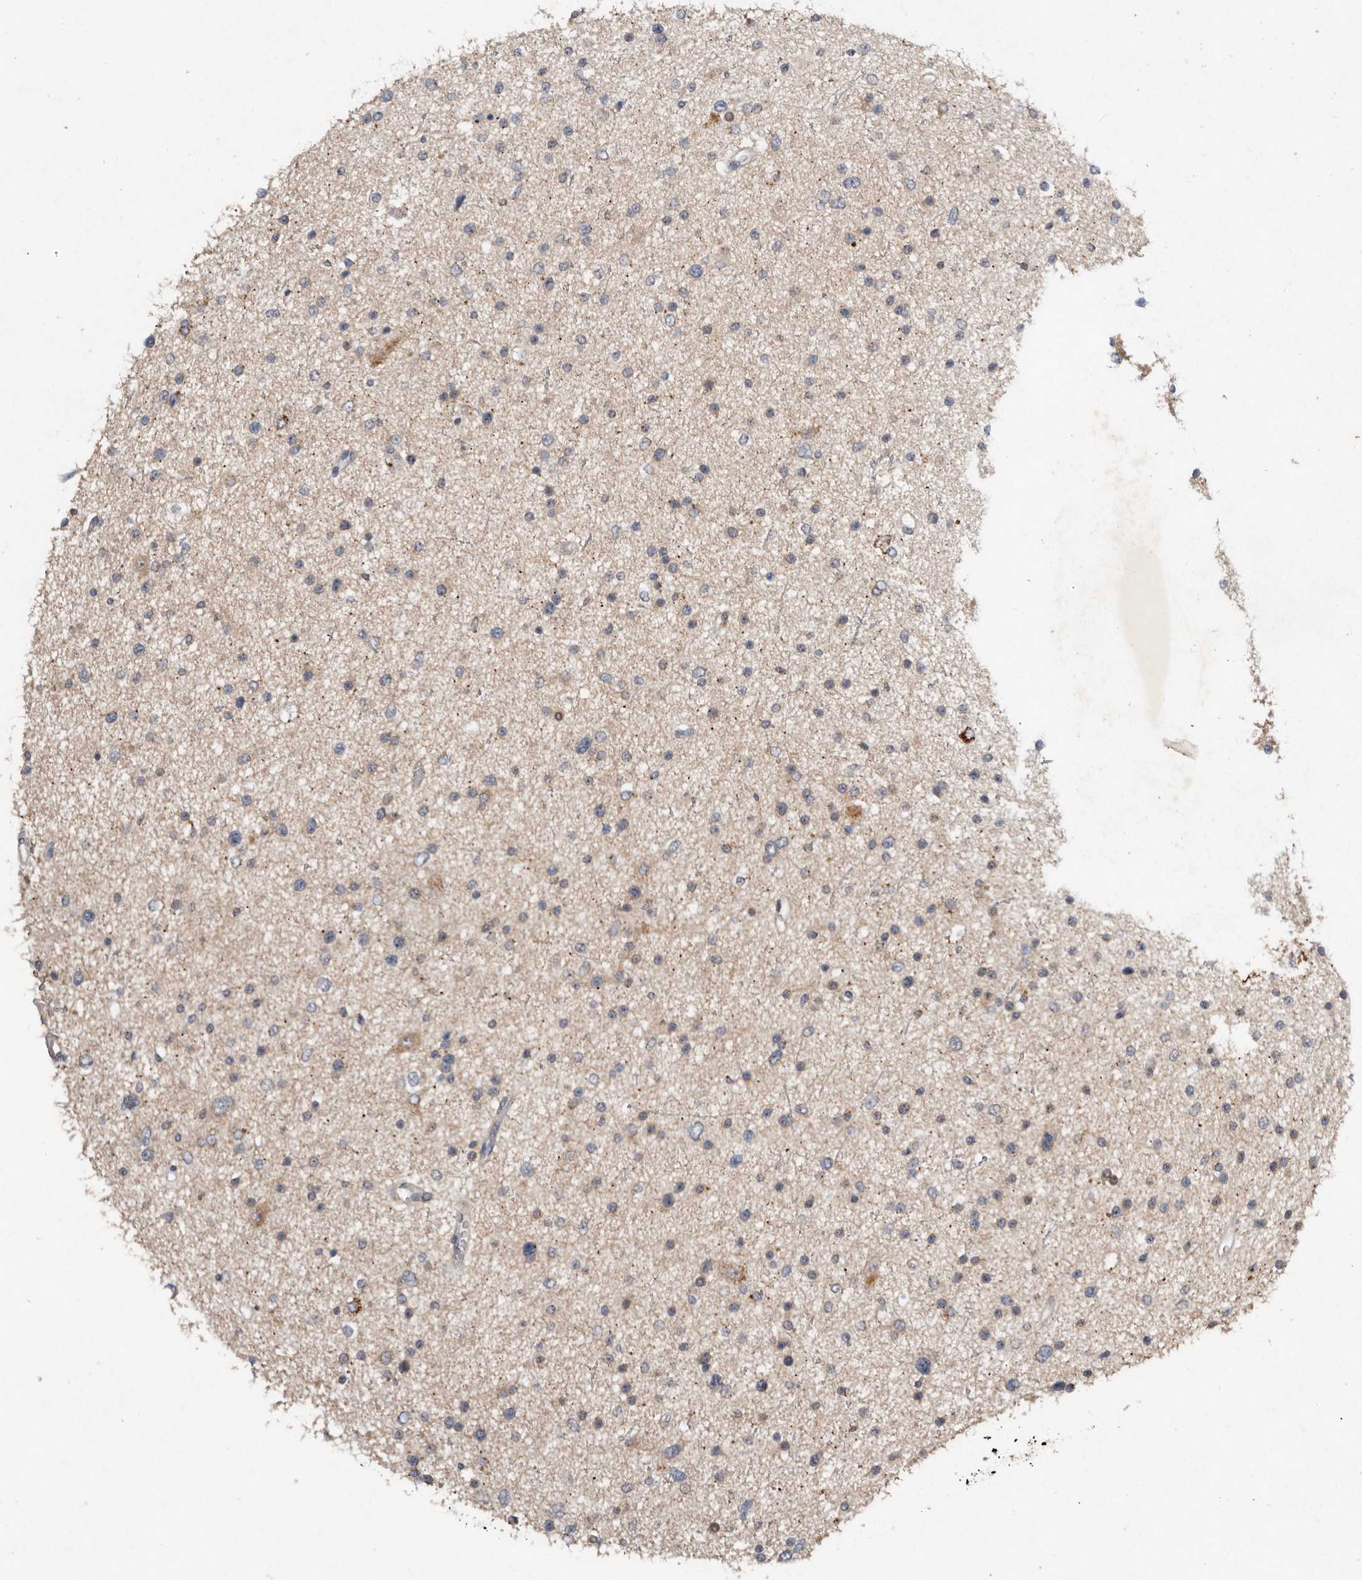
{"staining": {"intensity": "weak", "quantity": "<25%", "location": "cytoplasmic/membranous"}, "tissue": "glioma", "cell_type": "Tumor cells", "image_type": "cancer", "snomed": [{"axis": "morphology", "description": "Glioma, malignant, Low grade"}, {"axis": "topography", "description": "Brain"}], "caption": "Tumor cells are negative for protein expression in human low-grade glioma (malignant).", "gene": "EDEM1", "patient": {"sex": "female", "age": 37}}